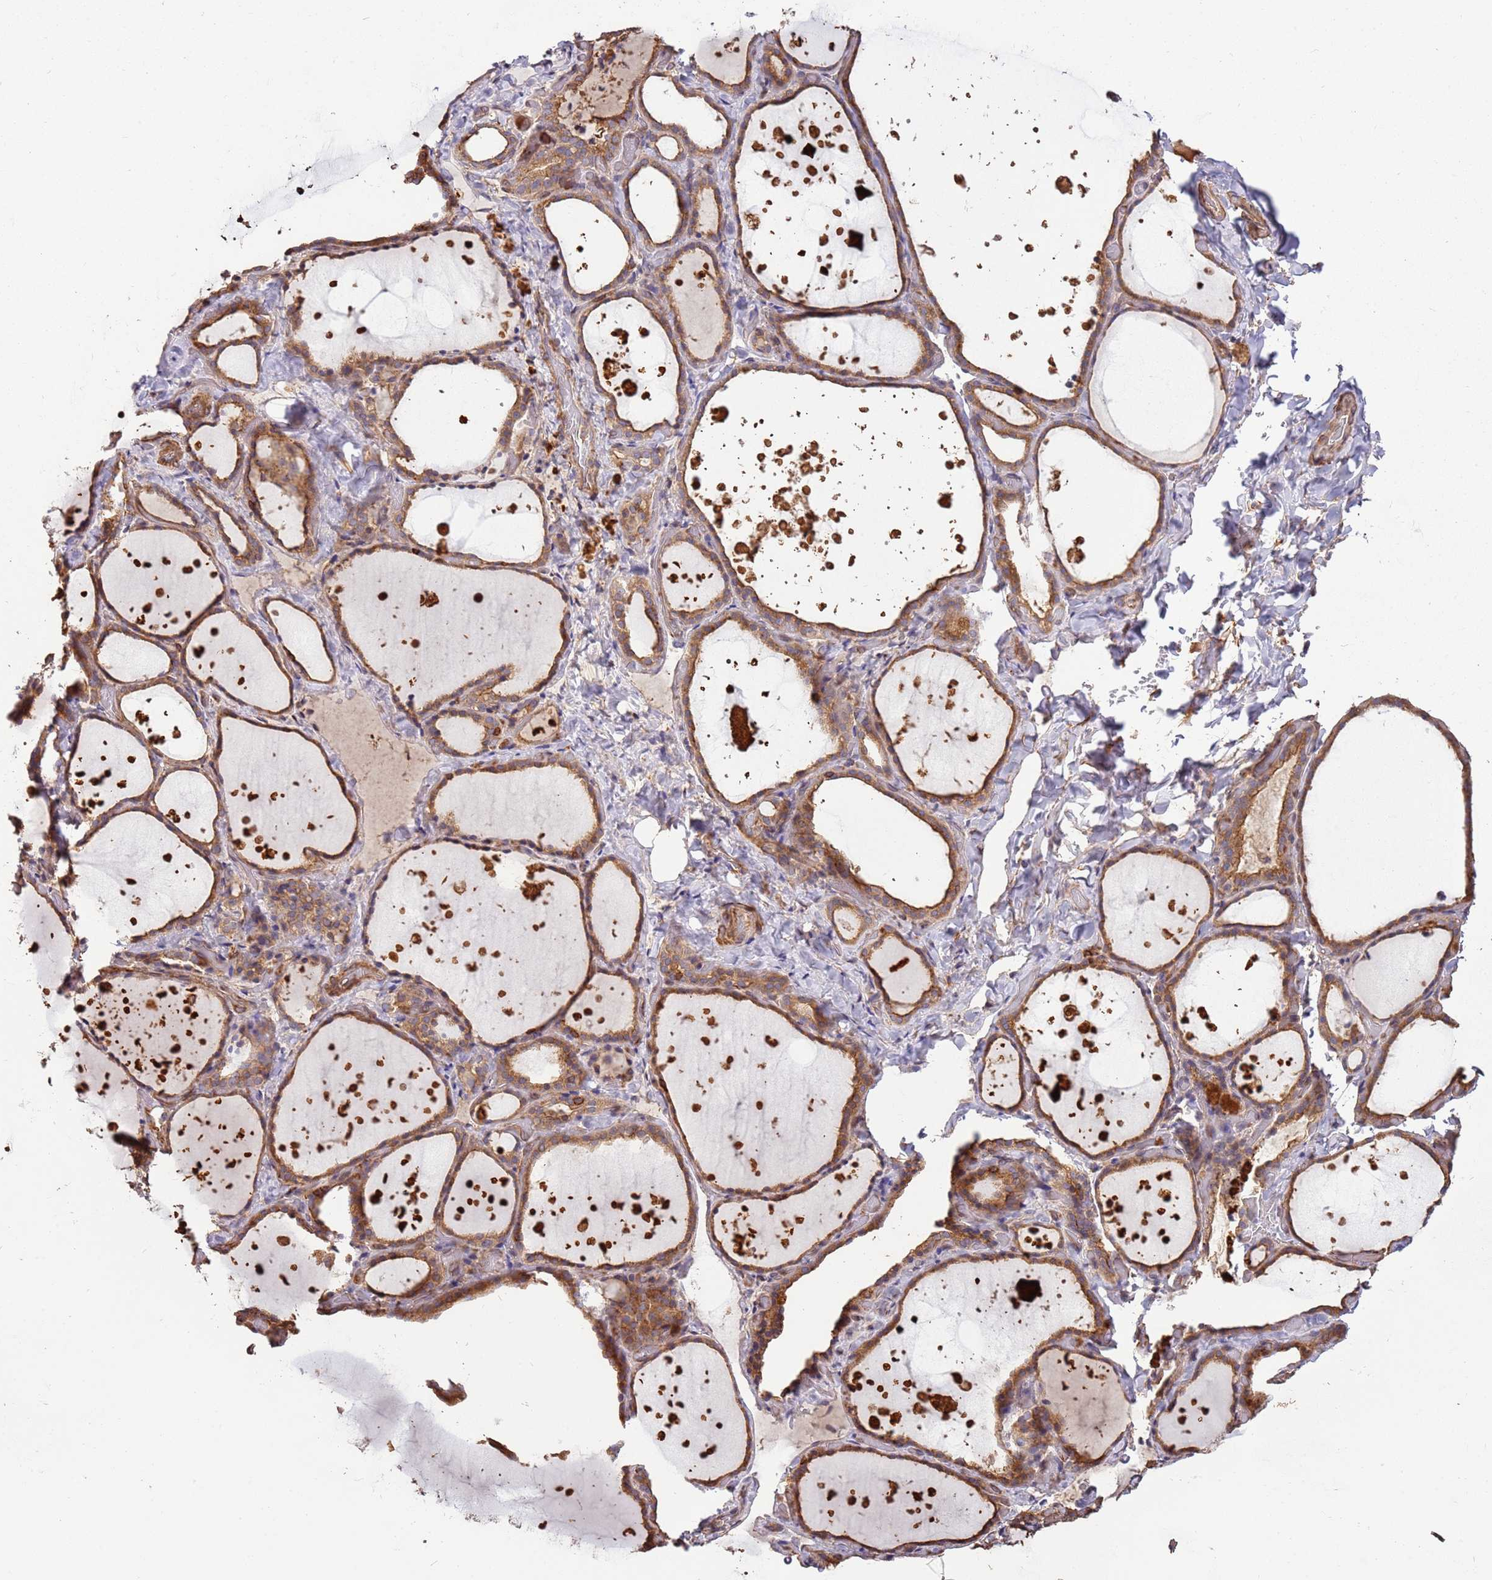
{"staining": {"intensity": "moderate", "quantity": ">75%", "location": "cytoplasmic/membranous"}, "tissue": "thyroid gland", "cell_type": "Glandular cells", "image_type": "normal", "snomed": [{"axis": "morphology", "description": "Normal tissue, NOS"}, {"axis": "topography", "description": "Thyroid gland"}], "caption": "An immunohistochemistry (IHC) histopathology image of normal tissue is shown. Protein staining in brown highlights moderate cytoplasmic/membranous positivity in thyroid gland within glandular cells. The protein is shown in brown color, while the nuclei are stained blue.", "gene": "ACVR2A", "patient": {"sex": "female", "age": 44}}